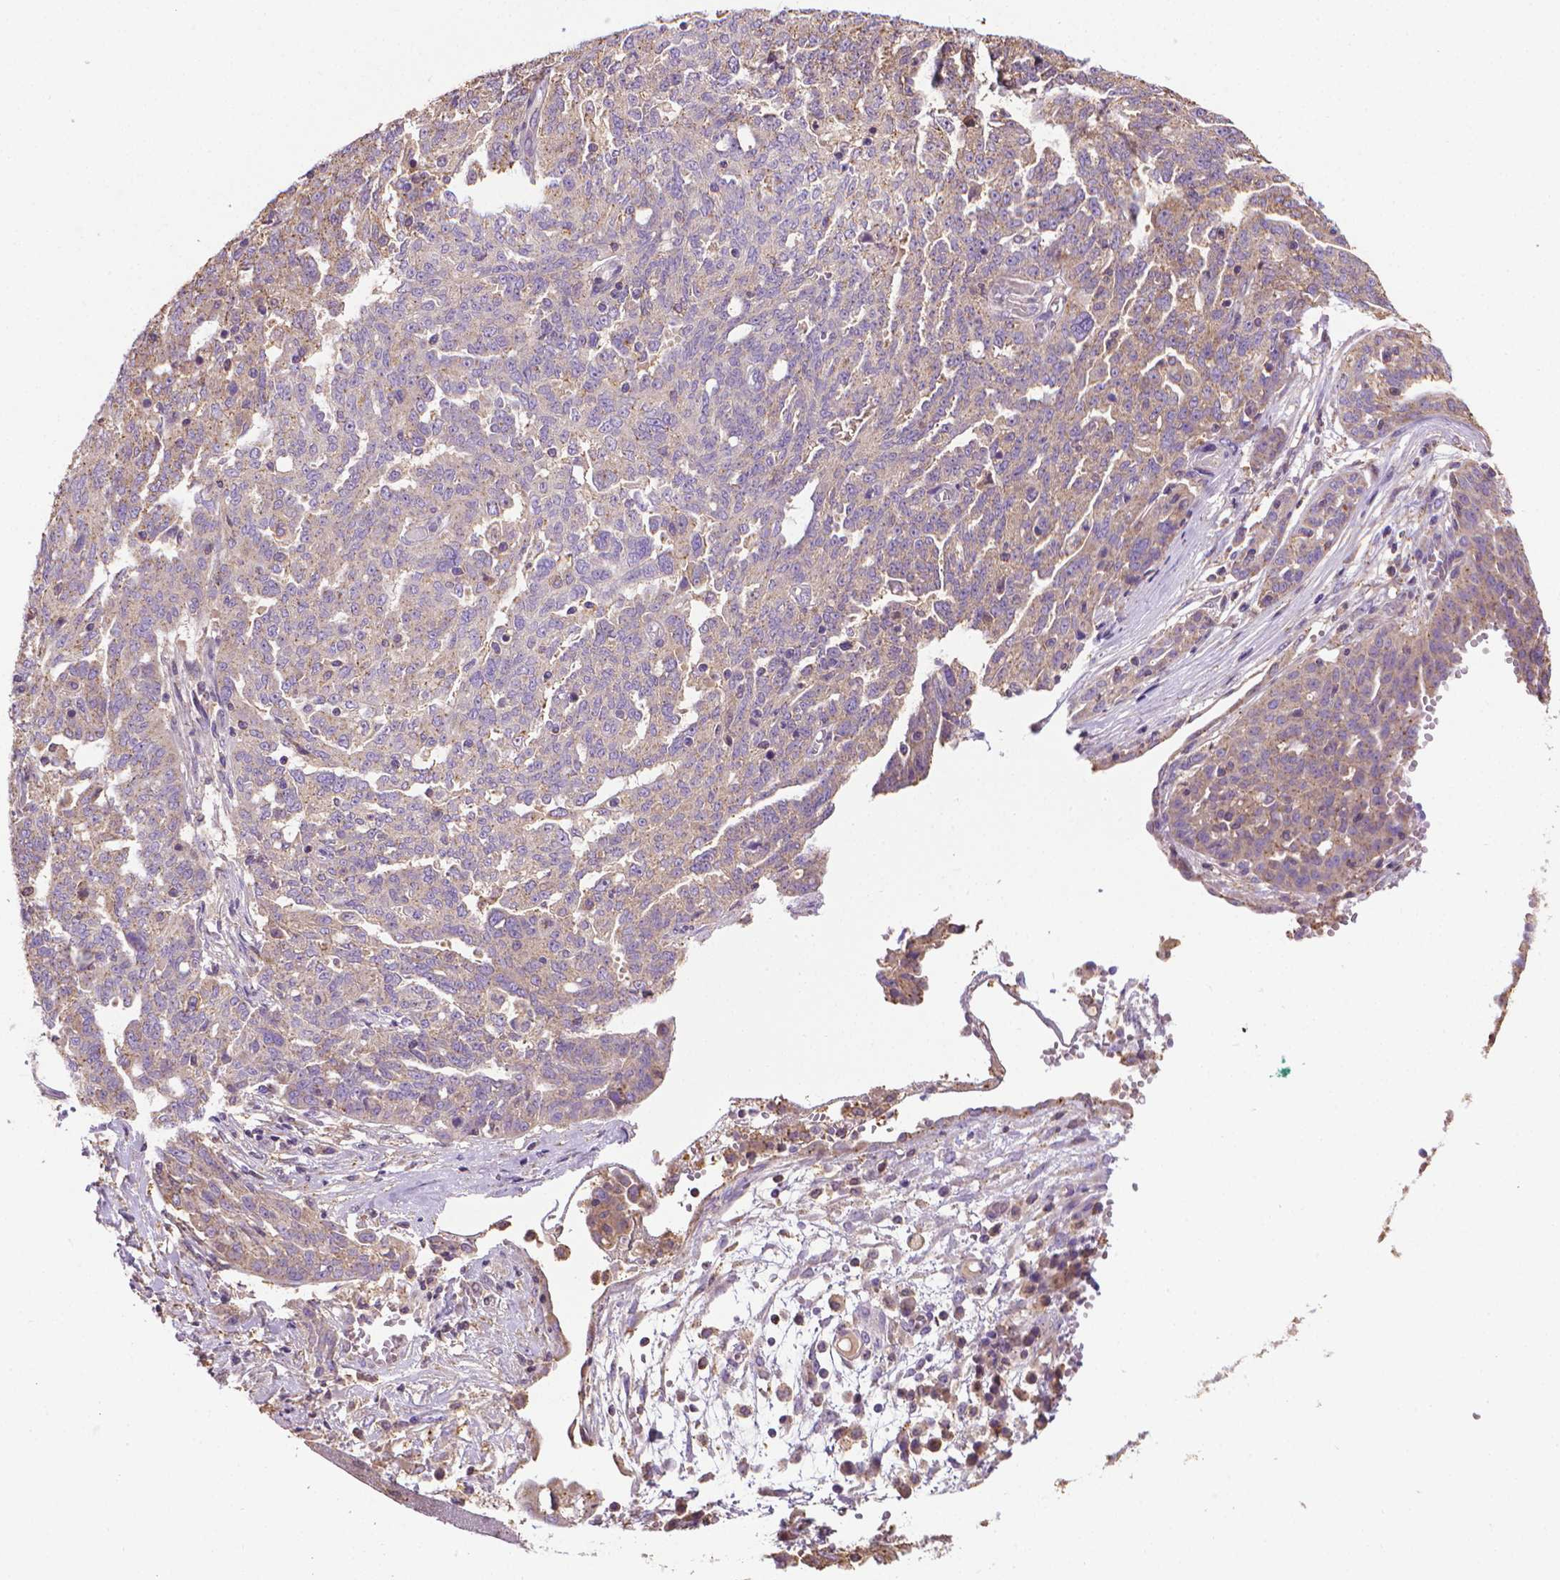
{"staining": {"intensity": "weak", "quantity": "<25%", "location": "cytoplasmic/membranous"}, "tissue": "ovarian cancer", "cell_type": "Tumor cells", "image_type": "cancer", "snomed": [{"axis": "morphology", "description": "Cystadenocarcinoma, serous, NOS"}, {"axis": "topography", "description": "Ovary"}], "caption": "Immunohistochemistry of human serous cystadenocarcinoma (ovarian) shows no staining in tumor cells.", "gene": "SLC51B", "patient": {"sex": "female", "age": 67}}